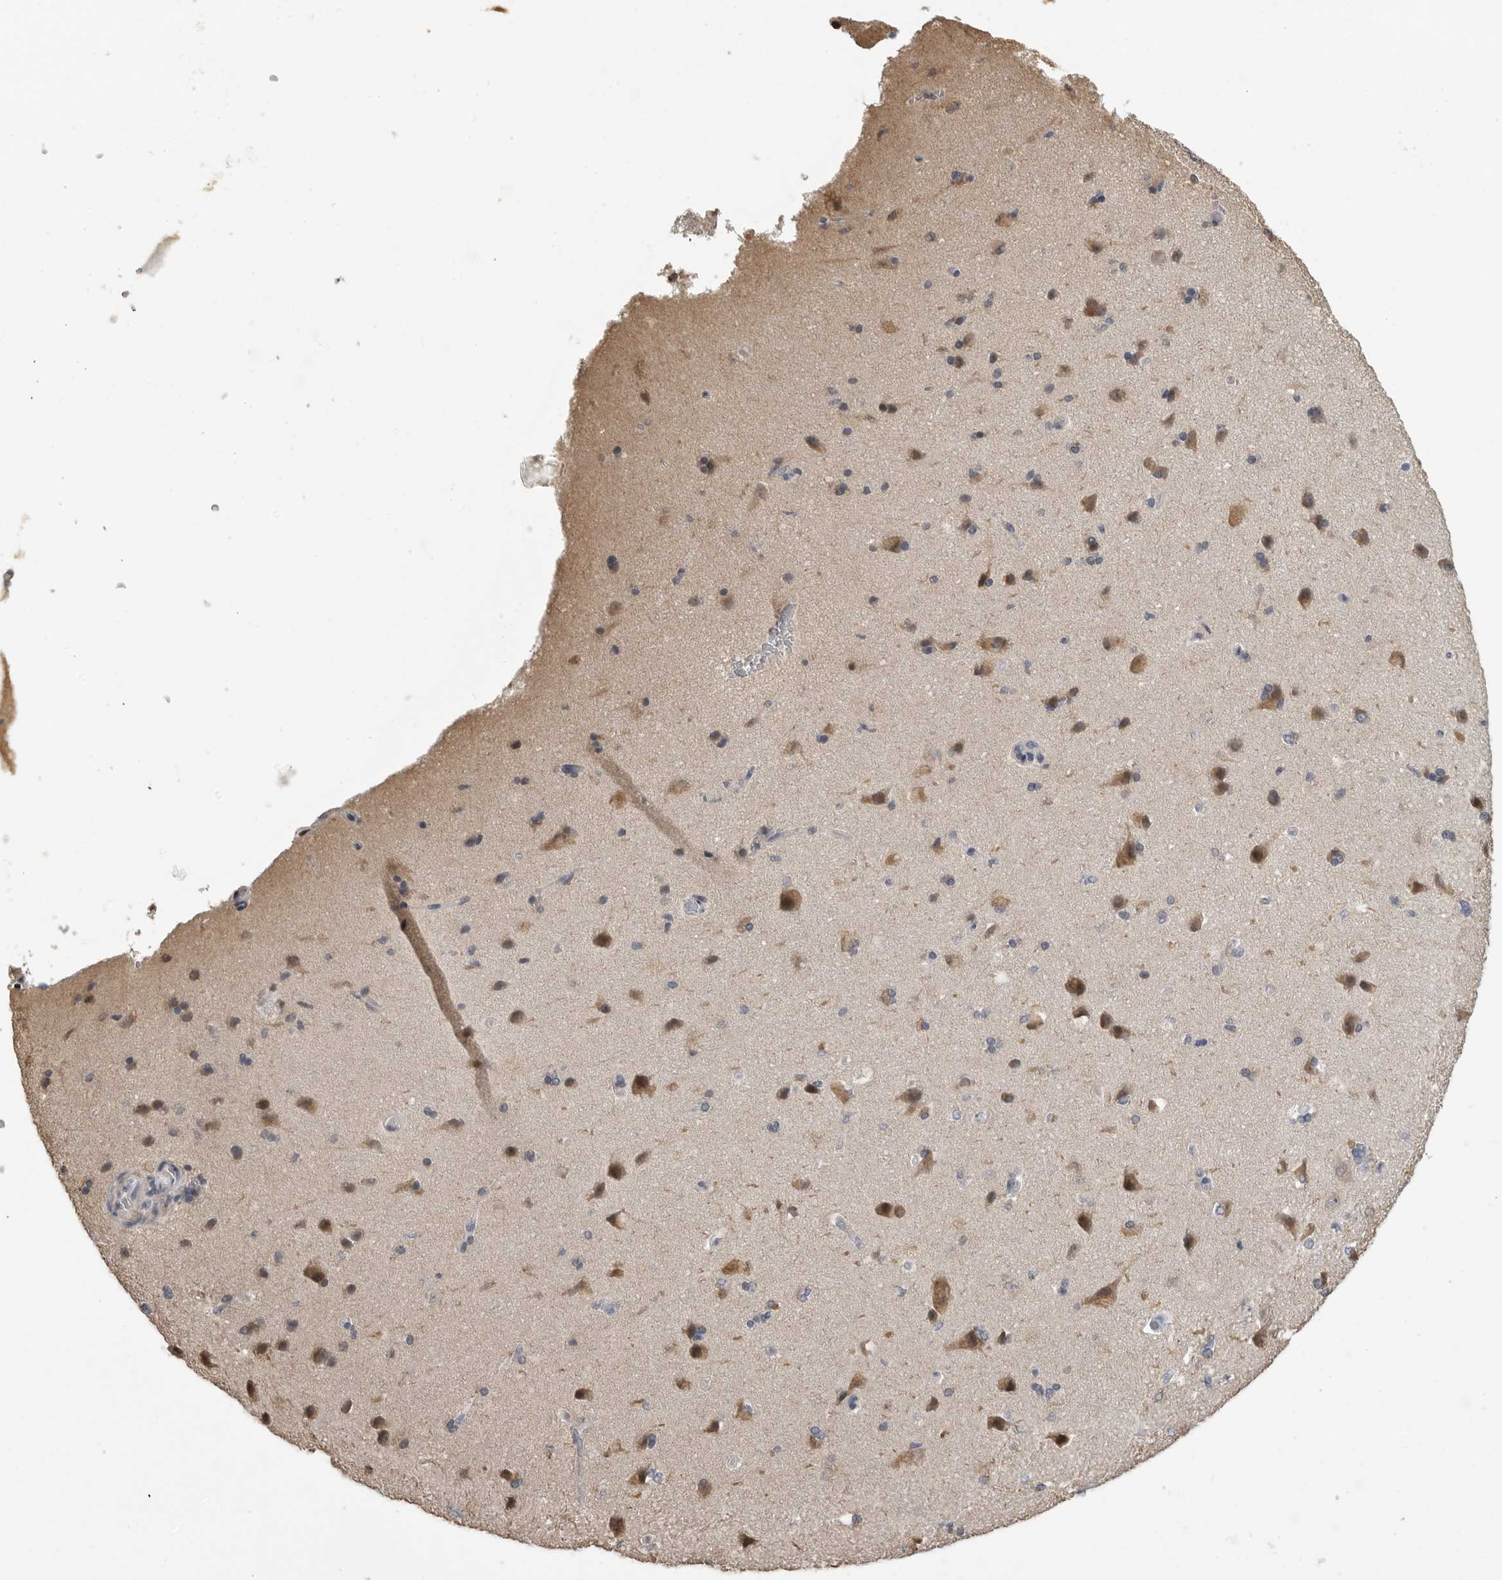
{"staining": {"intensity": "negative", "quantity": "none", "location": "none"}, "tissue": "cerebral cortex", "cell_type": "Endothelial cells", "image_type": "normal", "snomed": [{"axis": "morphology", "description": "Normal tissue, NOS"}, {"axis": "topography", "description": "Cerebral cortex"}], "caption": "Immunohistochemistry (IHC) of normal cerebral cortex reveals no positivity in endothelial cells.", "gene": "SMARCC1", "patient": {"sex": "male", "age": 62}}